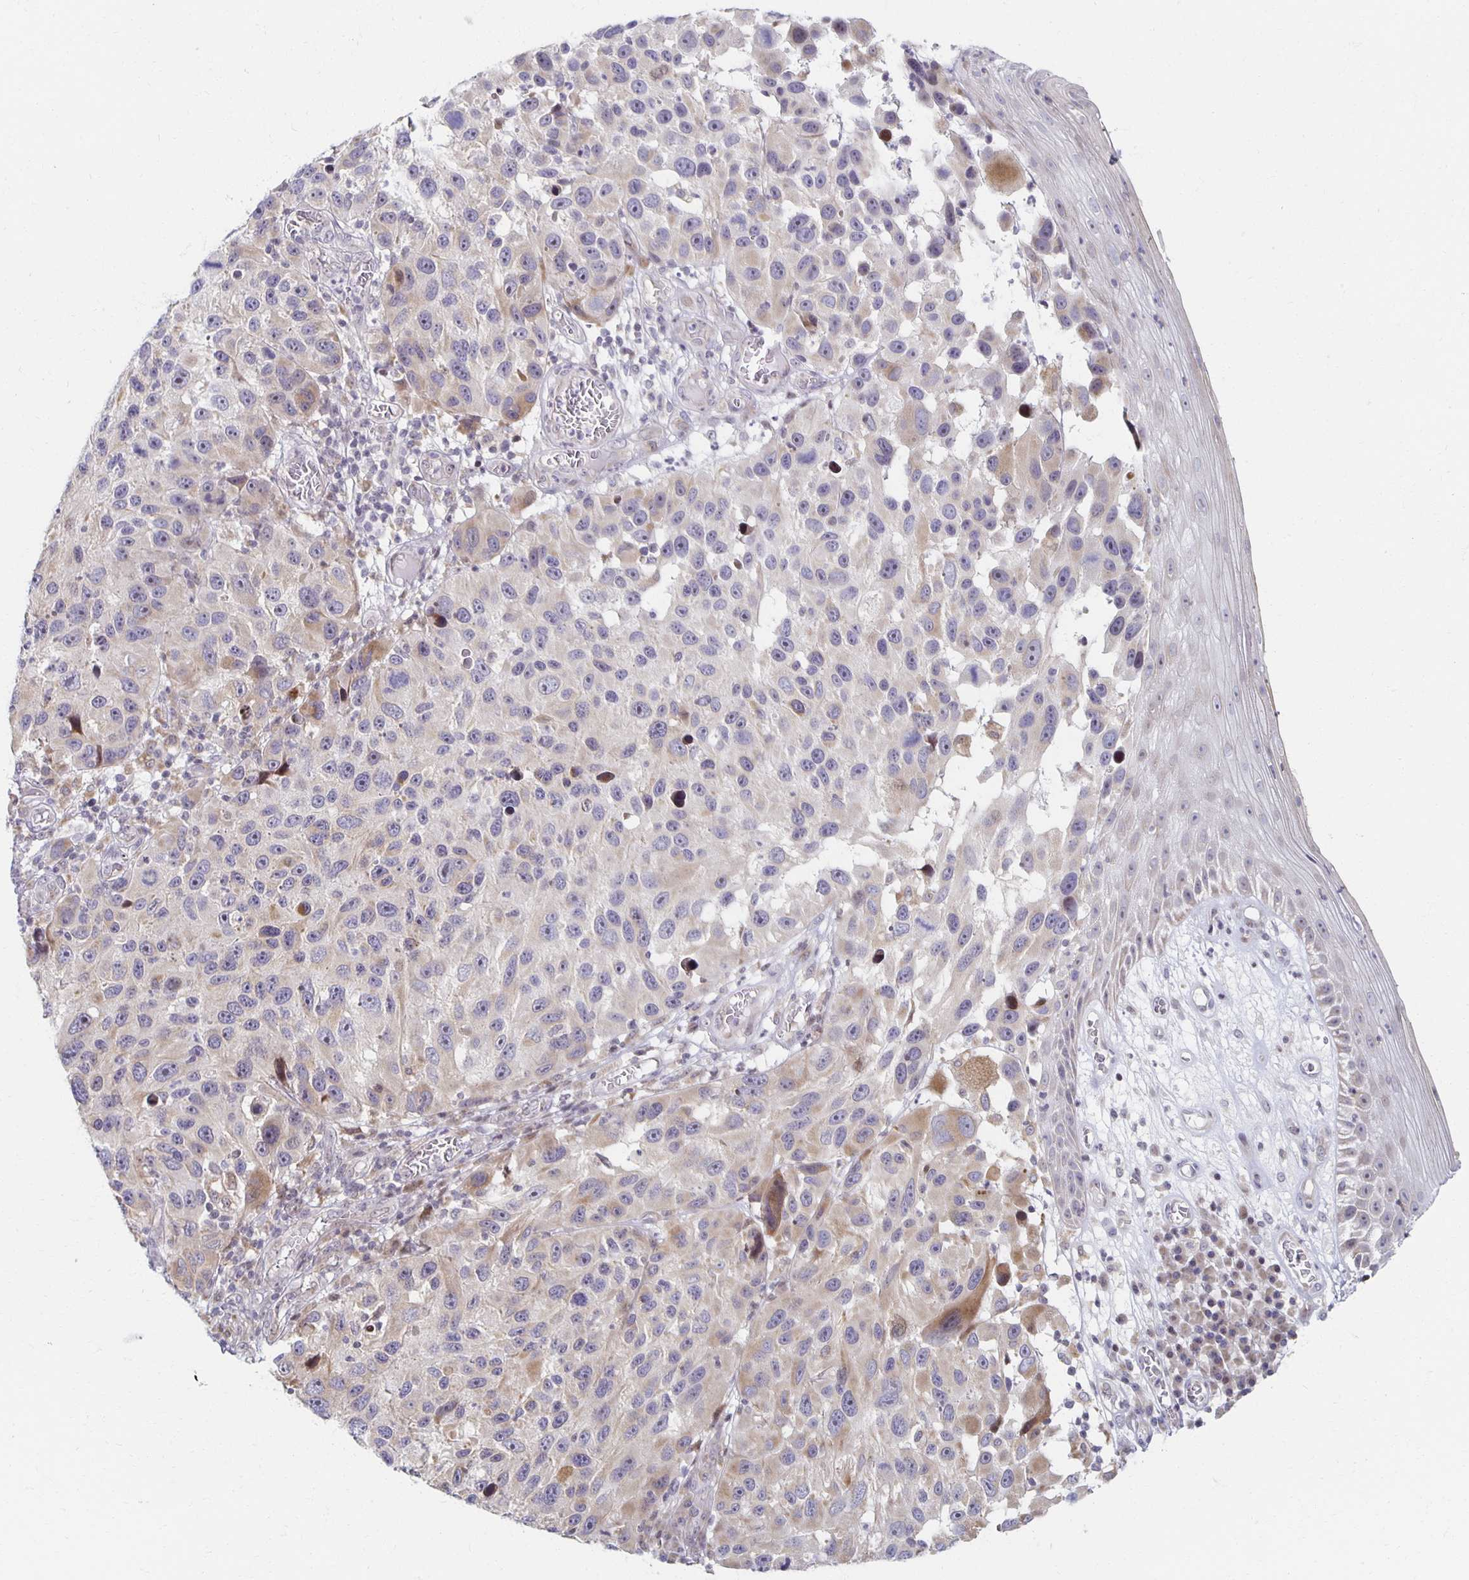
{"staining": {"intensity": "moderate", "quantity": "<25%", "location": "cytoplasmic/membranous,nuclear"}, "tissue": "melanoma", "cell_type": "Tumor cells", "image_type": "cancer", "snomed": [{"axis": "morphology", "description": "Malignant melanoma, NOS"}, {"axis": "topography", "description": "Skin"}], "caption": "A brown stain highlights moderate cytoplasmic/membranous and nuclear positivity of a protein in malignant melanoma tumor cells. The staining was performed using DAB (3,3'-diaminobenzidine) to visualize the protein expression in brown, while the nuclei were stained in blue with hematoxylin (Magnification: 20x).", "gene": "HCFC1R1", "patient": {"sex": "male", "age": 53}}